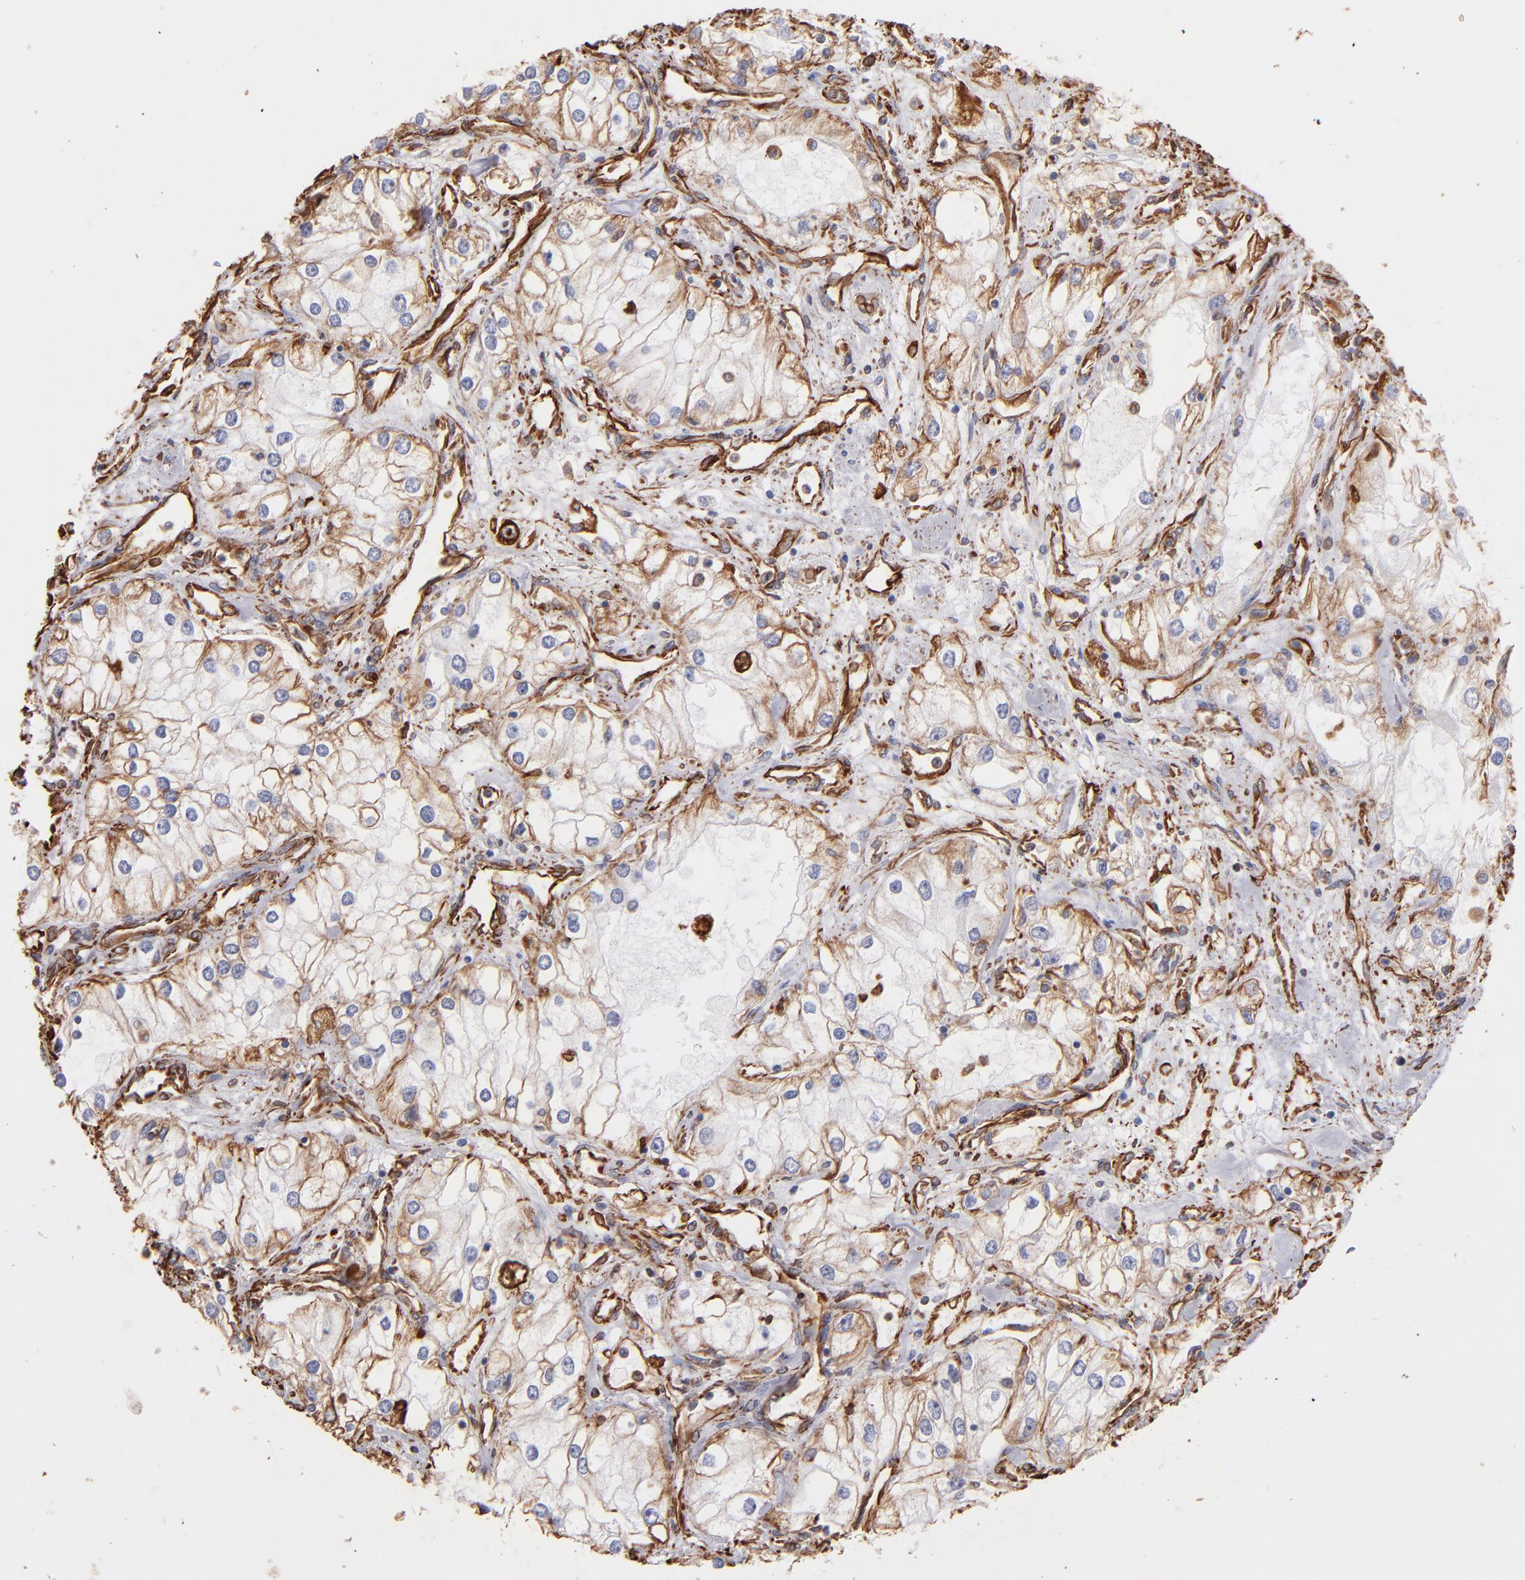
{"staining": {"intensity": "weak", "quantity": "<25%", "location": "cytoplasmic/membranous"}, "tissue": "renal cancer", "cell_type": "Tumor cells", "image_type": "cancer", "snomed": [{"axis": "morphology", "description": "Adenocarcinoma, NOS"}, {"axis": "topography", "description": "Kidney"}], "caption": "A high-resolution photomicrograph shows immunohistochemistry staining of adenocarcinoma (renal), which displays no significant expression in tumor cells.", "gene": "VIM", "patient": {"sex": "male", "age": 57}}